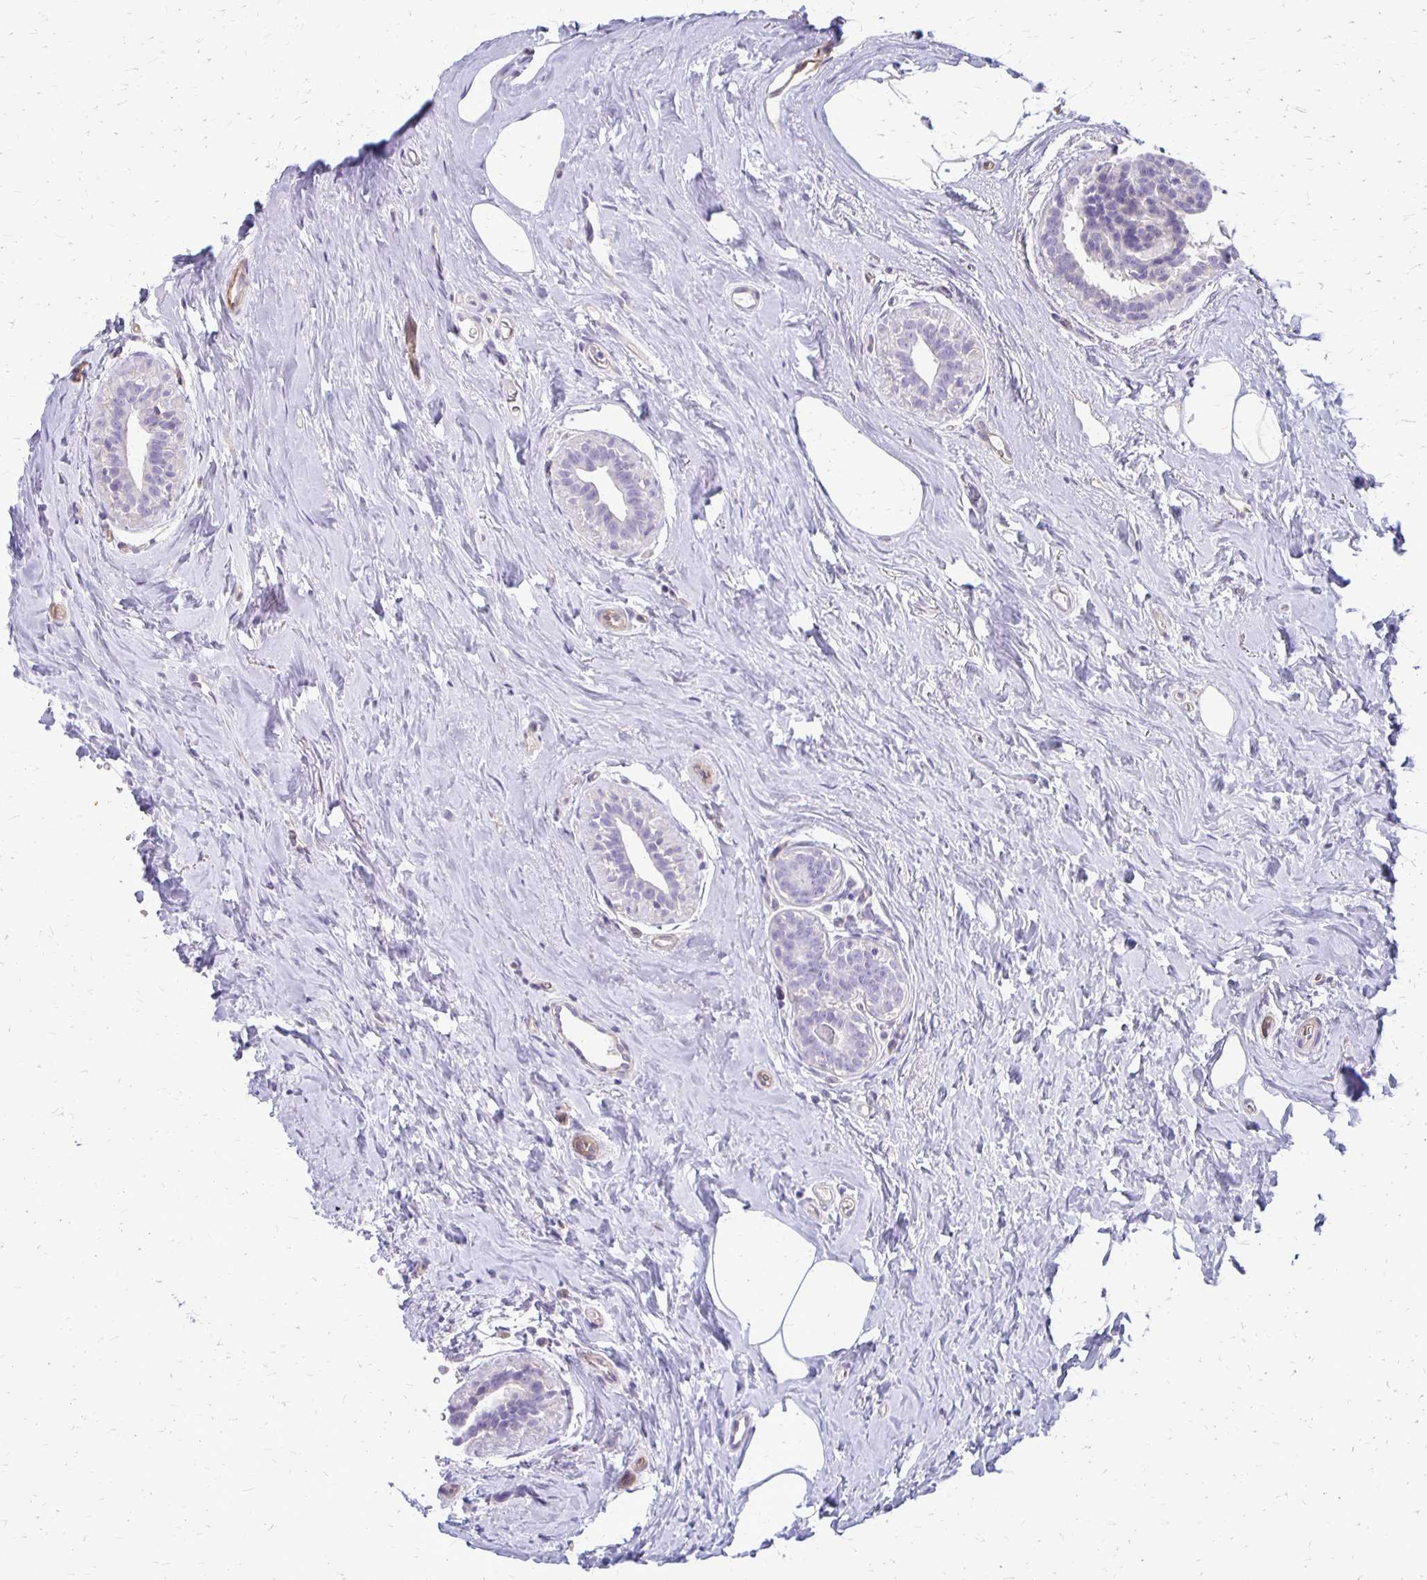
{"staining": {"intensity": "negative", "quantity": "none", "location": "none"}, "tissue": "breast cancer", "cell_type": "Tumor cells", "image_type": "cancer", "snomed": [{"axis": "morphology", "description": "Duct carcinoma"}, {"axis": "topography", "description": "Breast"}], "caption": "Immunohistochemical staining of human infiltrating ductal carcinoma (breast) demonstrates no significant positivity in tumor cells.", "gene": "RHOC", "patient": {"sex": "female", "age": 71}}